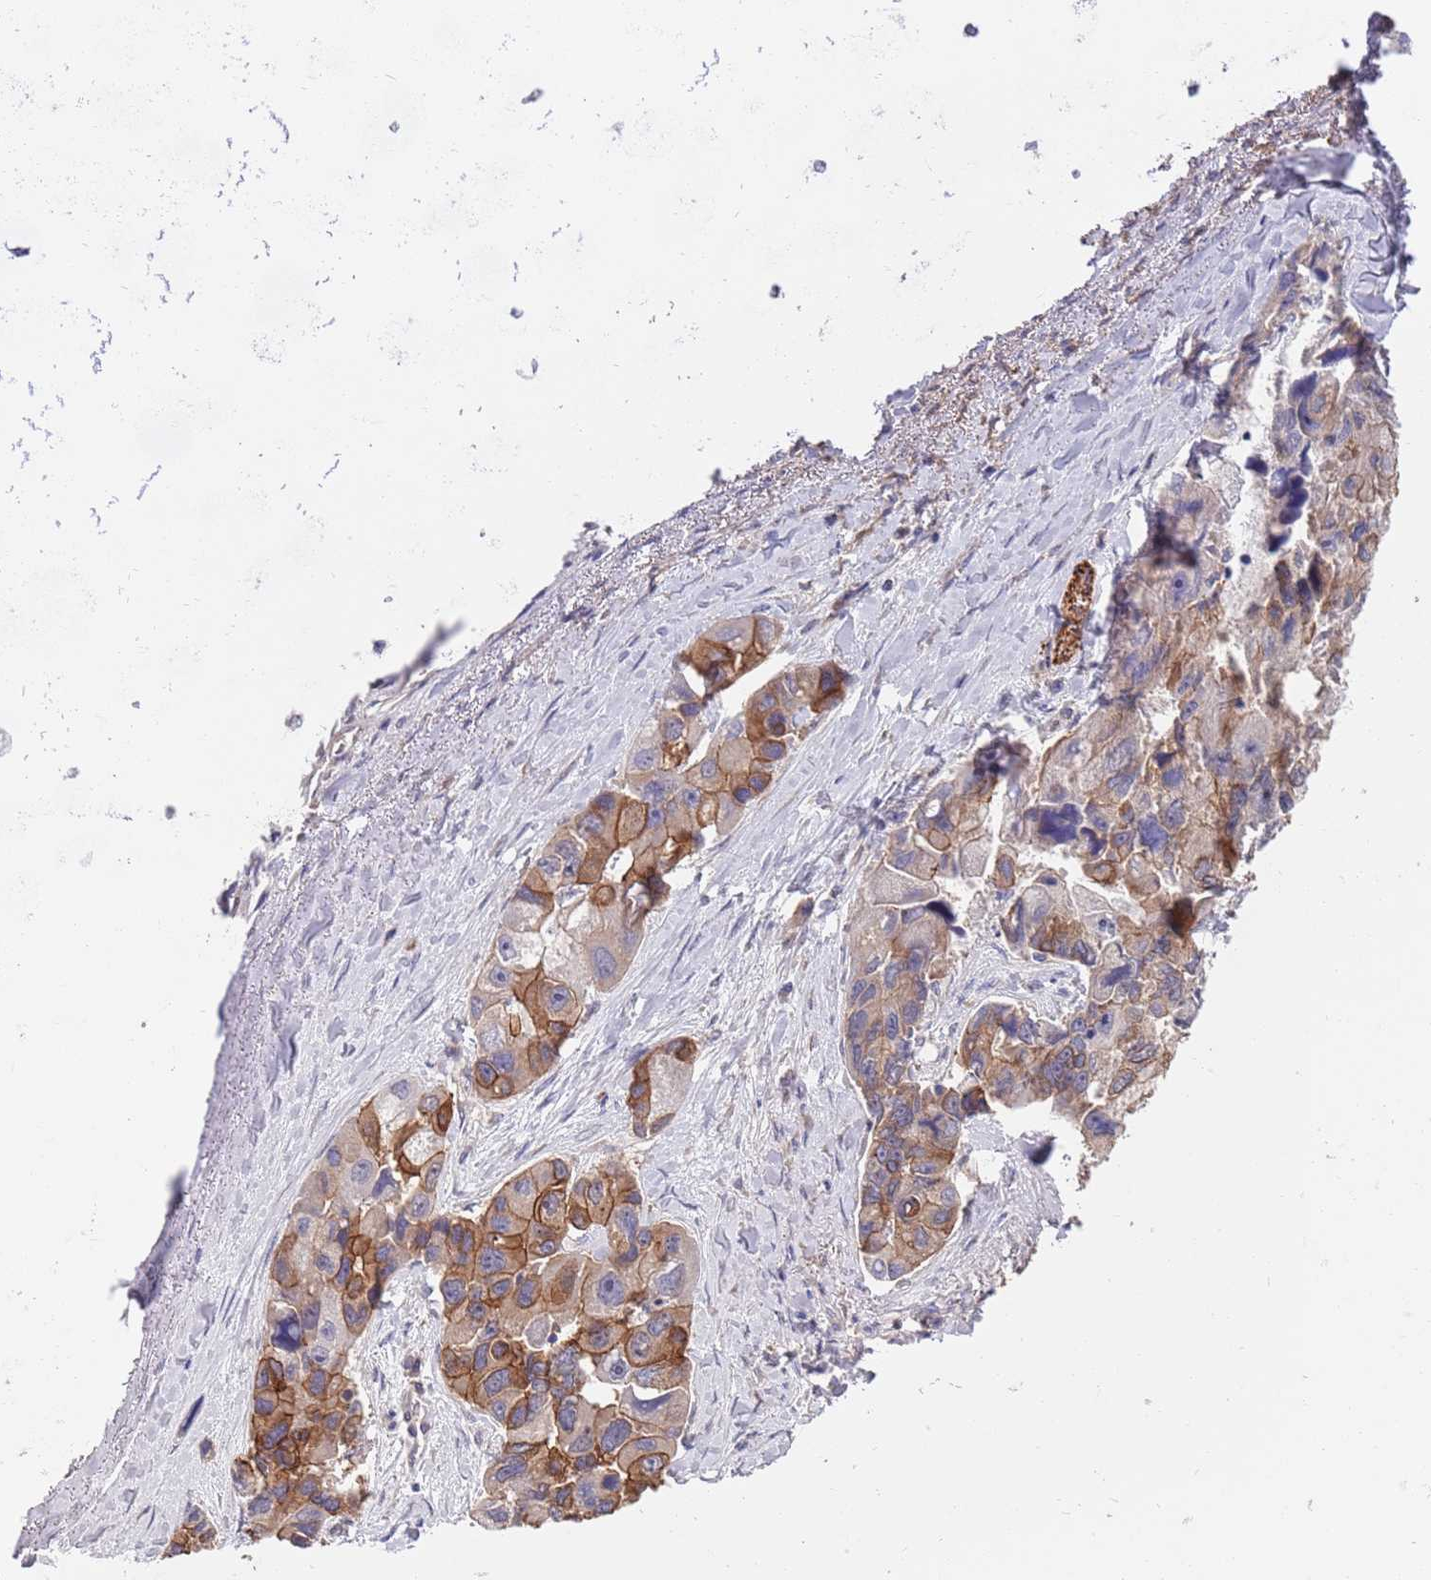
{"staining": {"intensity": "moderate", "quantity": ">75%", "location": "cytoplasmic/membranous"}, "tissue": "lung cancer", "cell_type": "Tumor cells", "image_type": "cancer", "snomed": [{"axis": "morphology", "description": "Adenocarcinoma, NOS"}, {"axis": "topography", "description": "Lung"}], "caption": "A high-resolution photomicrograph shows IHC staining of lung cancer (adenocarcinoma), which exhibits moderate cytoplasmic/membranous expression in approximately >75% of tumor cells.", "gene": "ANK2", "patient": {"sex": "female", "age": 54}}